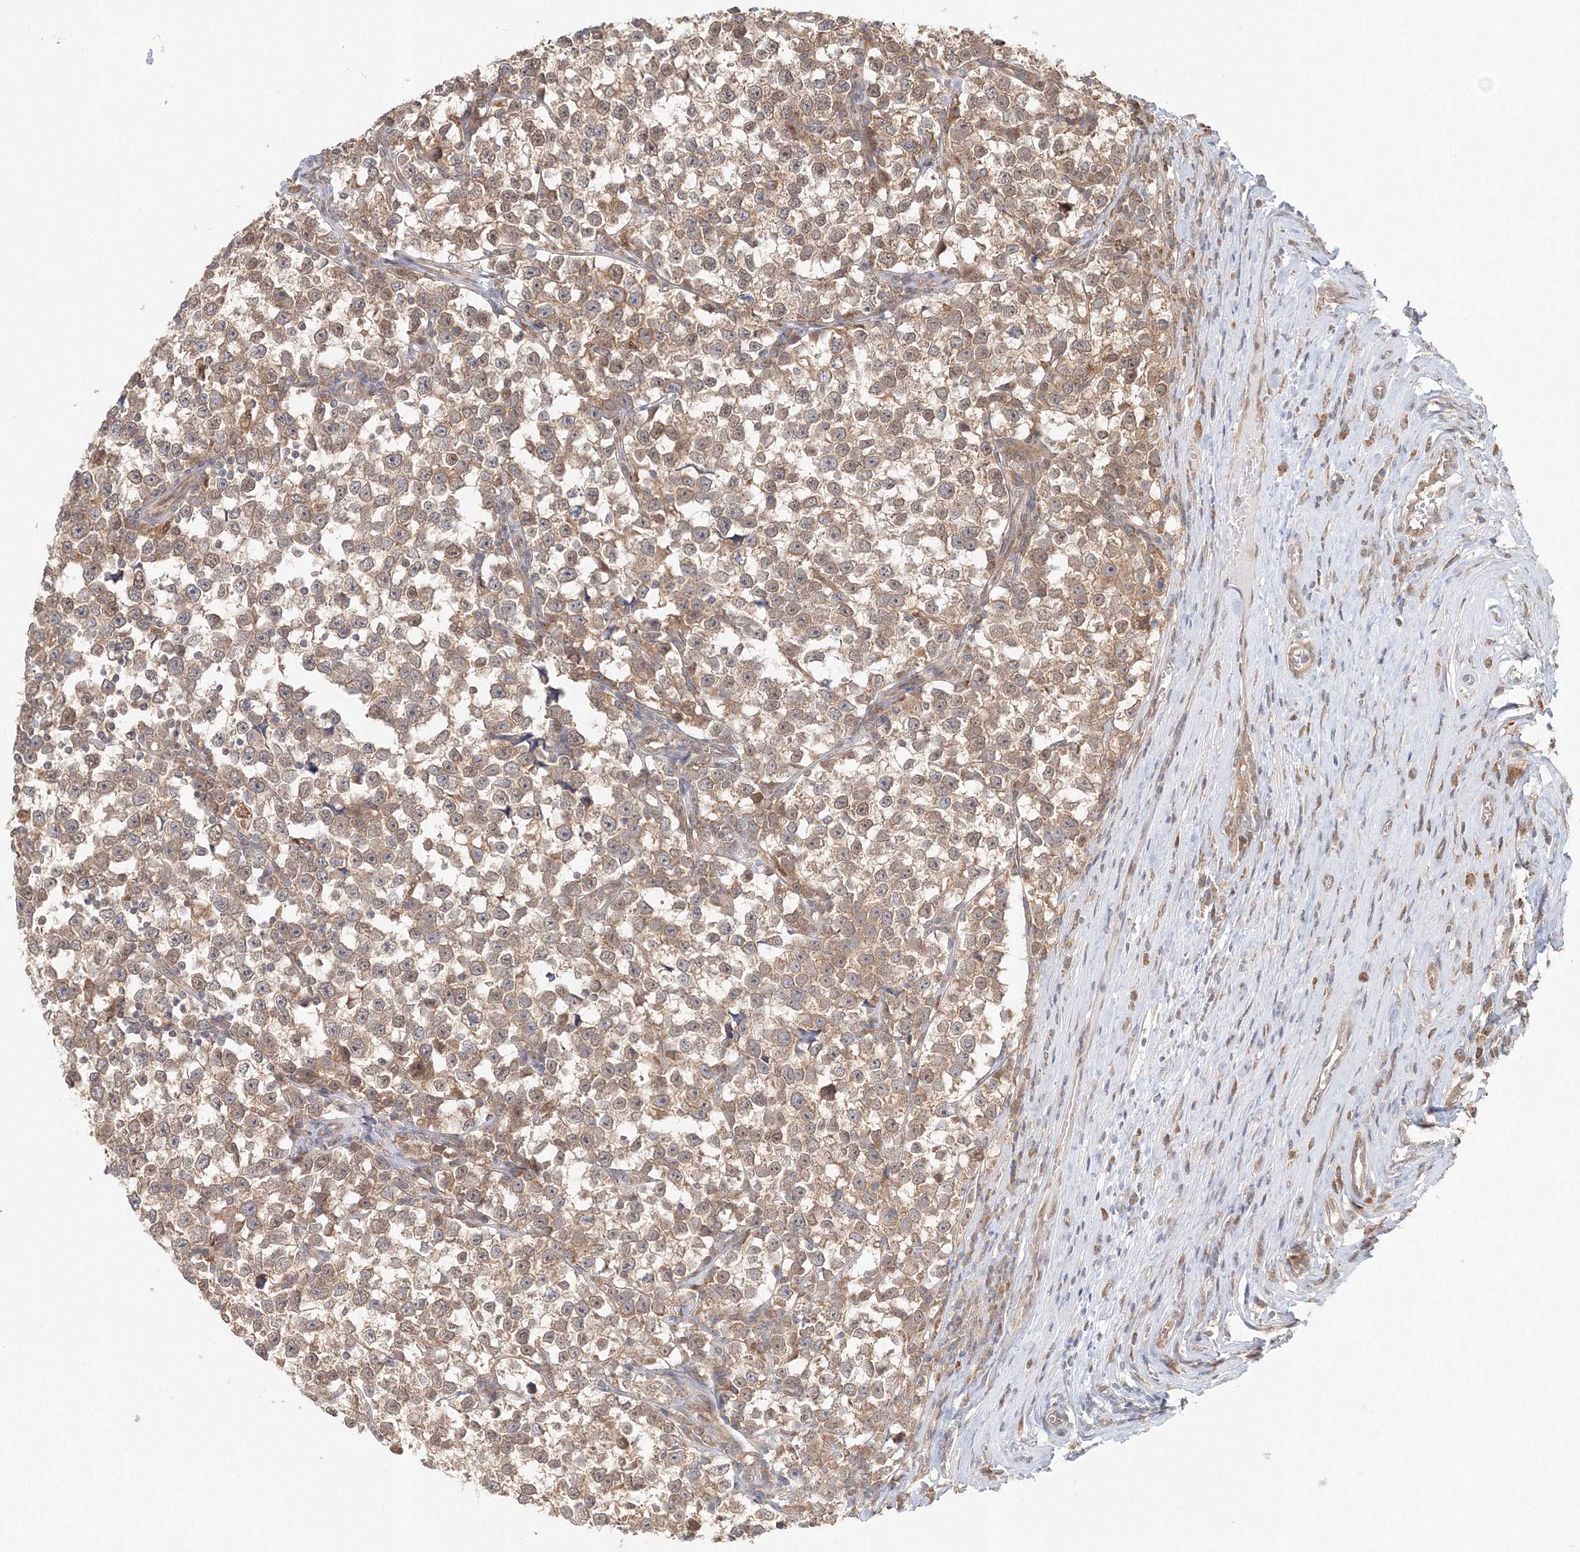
{"staining": {"intensity": "moderate", "quantity": ">75%", "location": "cytoplasmic/membranous"}, "tissue": "testis cancer", "cell_type": "Tumor cells", "image_type": "cancer", "snomed": [{"axis": "morphology", "description": "Normal tissue, NOS"}, {"axis": "morphology", "description": "Seminoma, NOS"}, {"axis": "topography", "description": "Testis"}], "caption": "Seminoma (testis) was stained to show a protein in brown. There is medium levels of moderate cytoplasmic/membranous positivity in approximately >75% of tumor cells. Immunohistochemistry stains the protein of interest in brown and the nuclei are stained blue.", "gene": "PSMD6", "patient": {"sex": "male", "age": 43}}